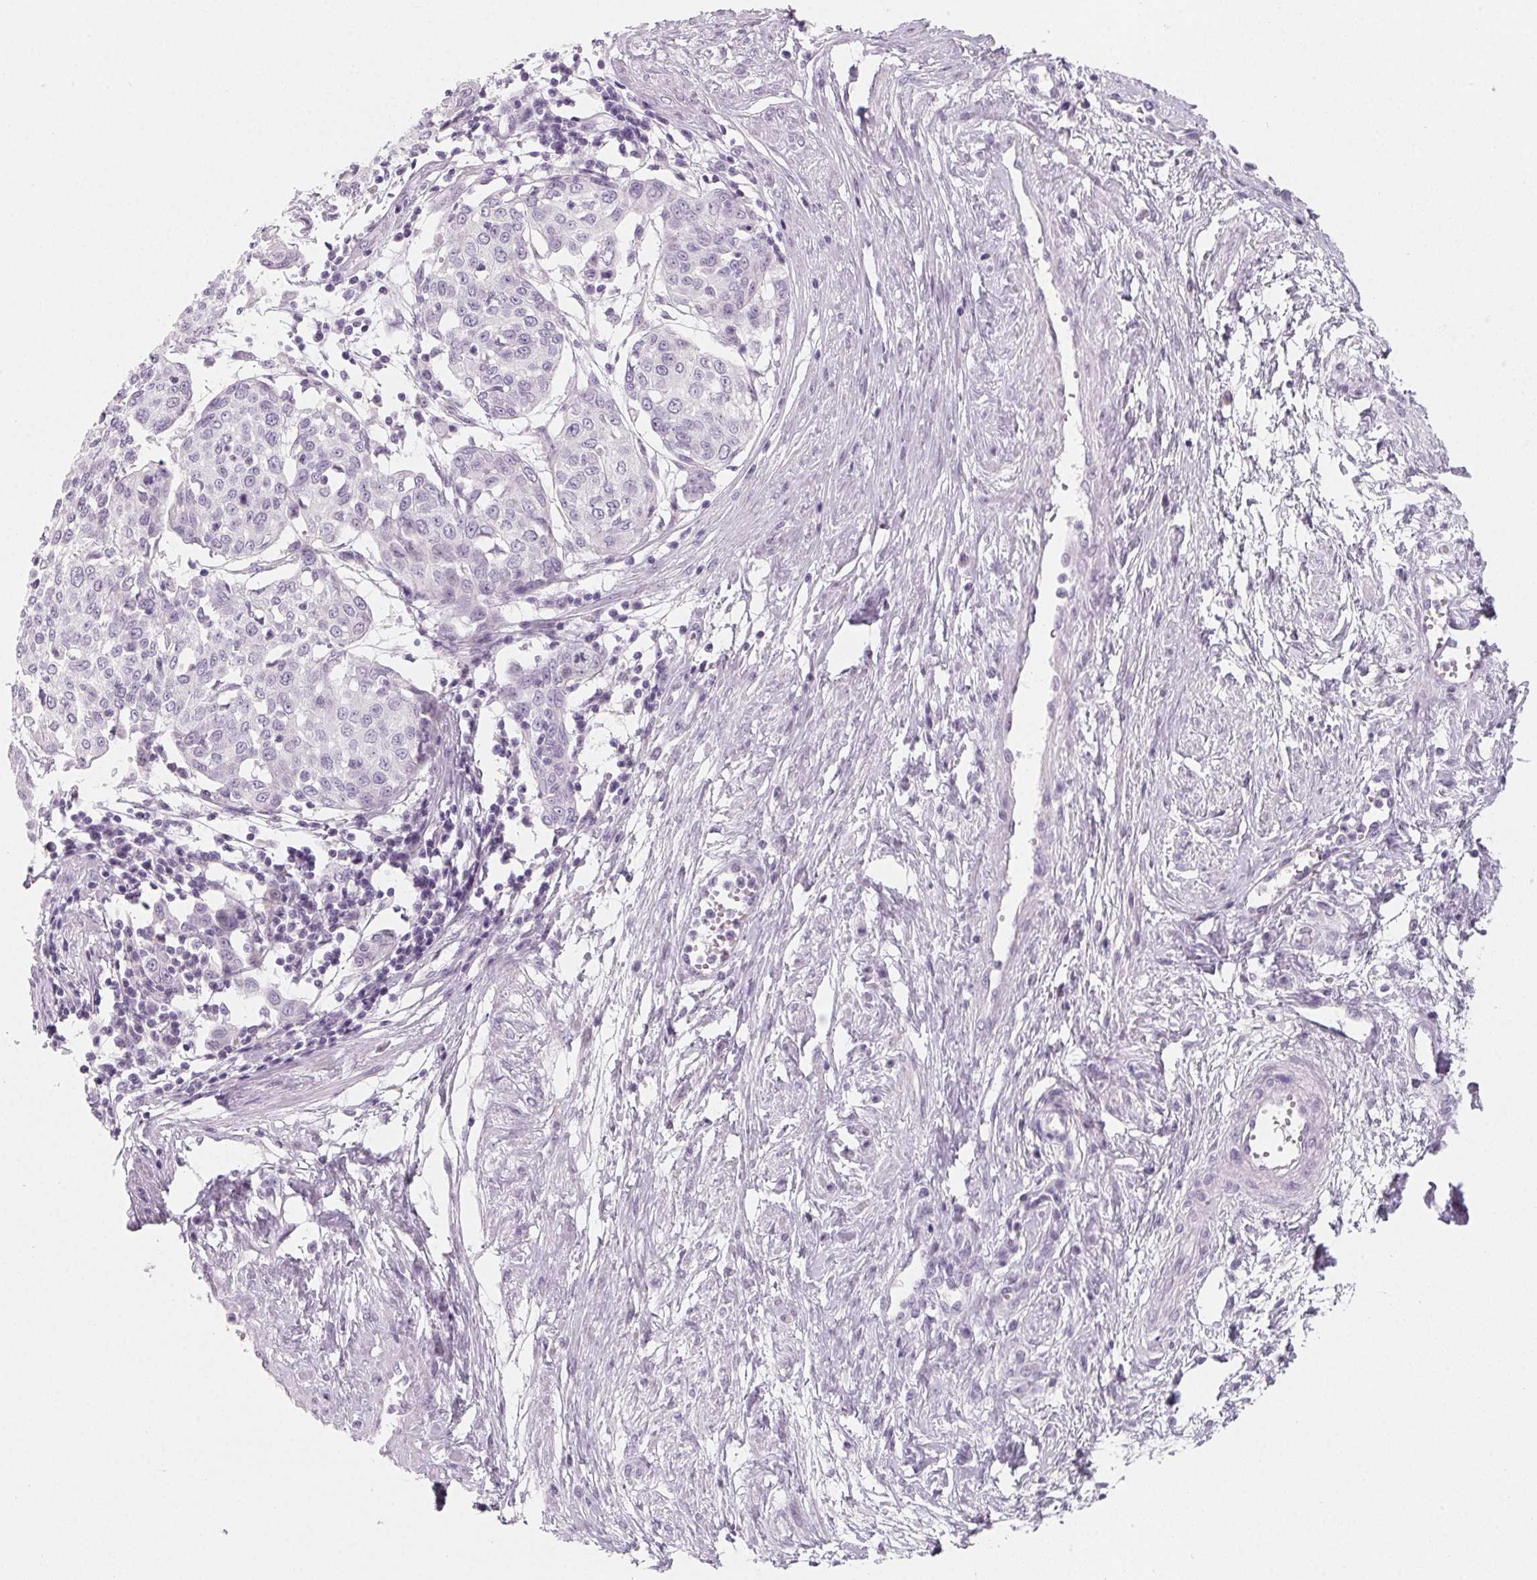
{"staining": {"intensity": "negative", "quantity": "none", "location": "none"}, "tissue": "cervical cancer", "cell_type": "Tumor cells", "image_type": "cancer", "snomed": [{"axis": "morphology", "description": "Squamous cell carcinoma, NOS"}, {"axis": "topography", "description": "Cervix"}], "caption": "IHC micrograph of neoplastic tissue: squamous cell carcinoma (cervical) stained with DAB displays no significant protein positivity in tumor cells.", "gene": "SH3GL2", "patient": {"sex": "female", "age": 34}}